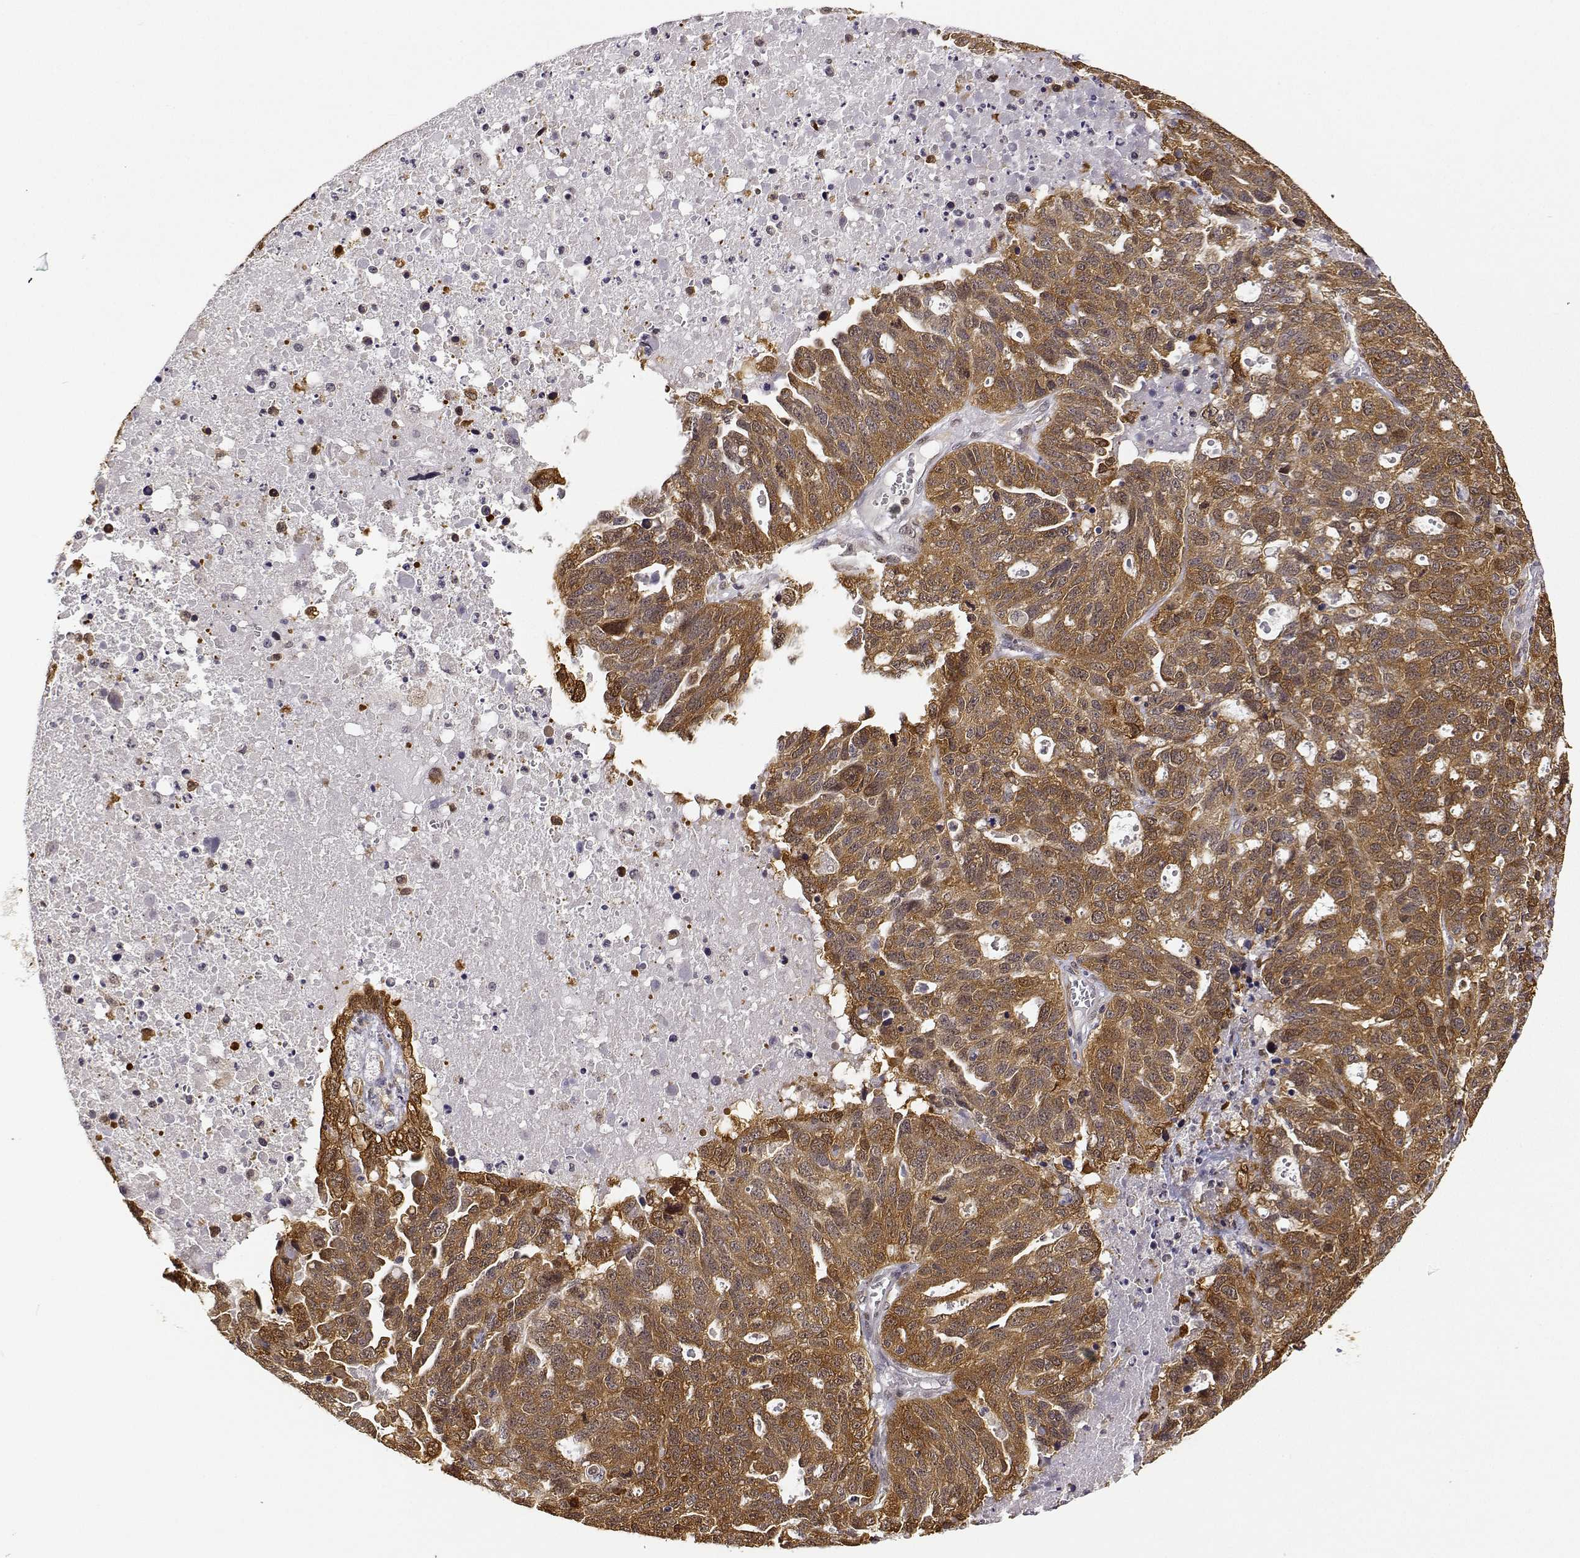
{"staining": {"intensity": "moderate", "quantity": ">75%", "location": "cytoplasmic/membranous"}, "tissue": "ovarian cancer", "cell_type": "Tumor cells", "image_type": "cancer", "snomed": [{"axis": "morphology", "description": "Cystadenocarcinoma, serous, NOS"}, {"axis": "topography", "description": "Ovary"}], "caption": "This histopathology image shows ovarian cancer (serous cystadenocarcinoma) stained with immunohistochemistry to label a protein in brown. The cytoplasmic/membranous of tumor cells show moderate positivity for the protein. Nuclei are counter-stained blue.", "gene": "PHGDH", "patient": {"sex": "female", "age": 71}}